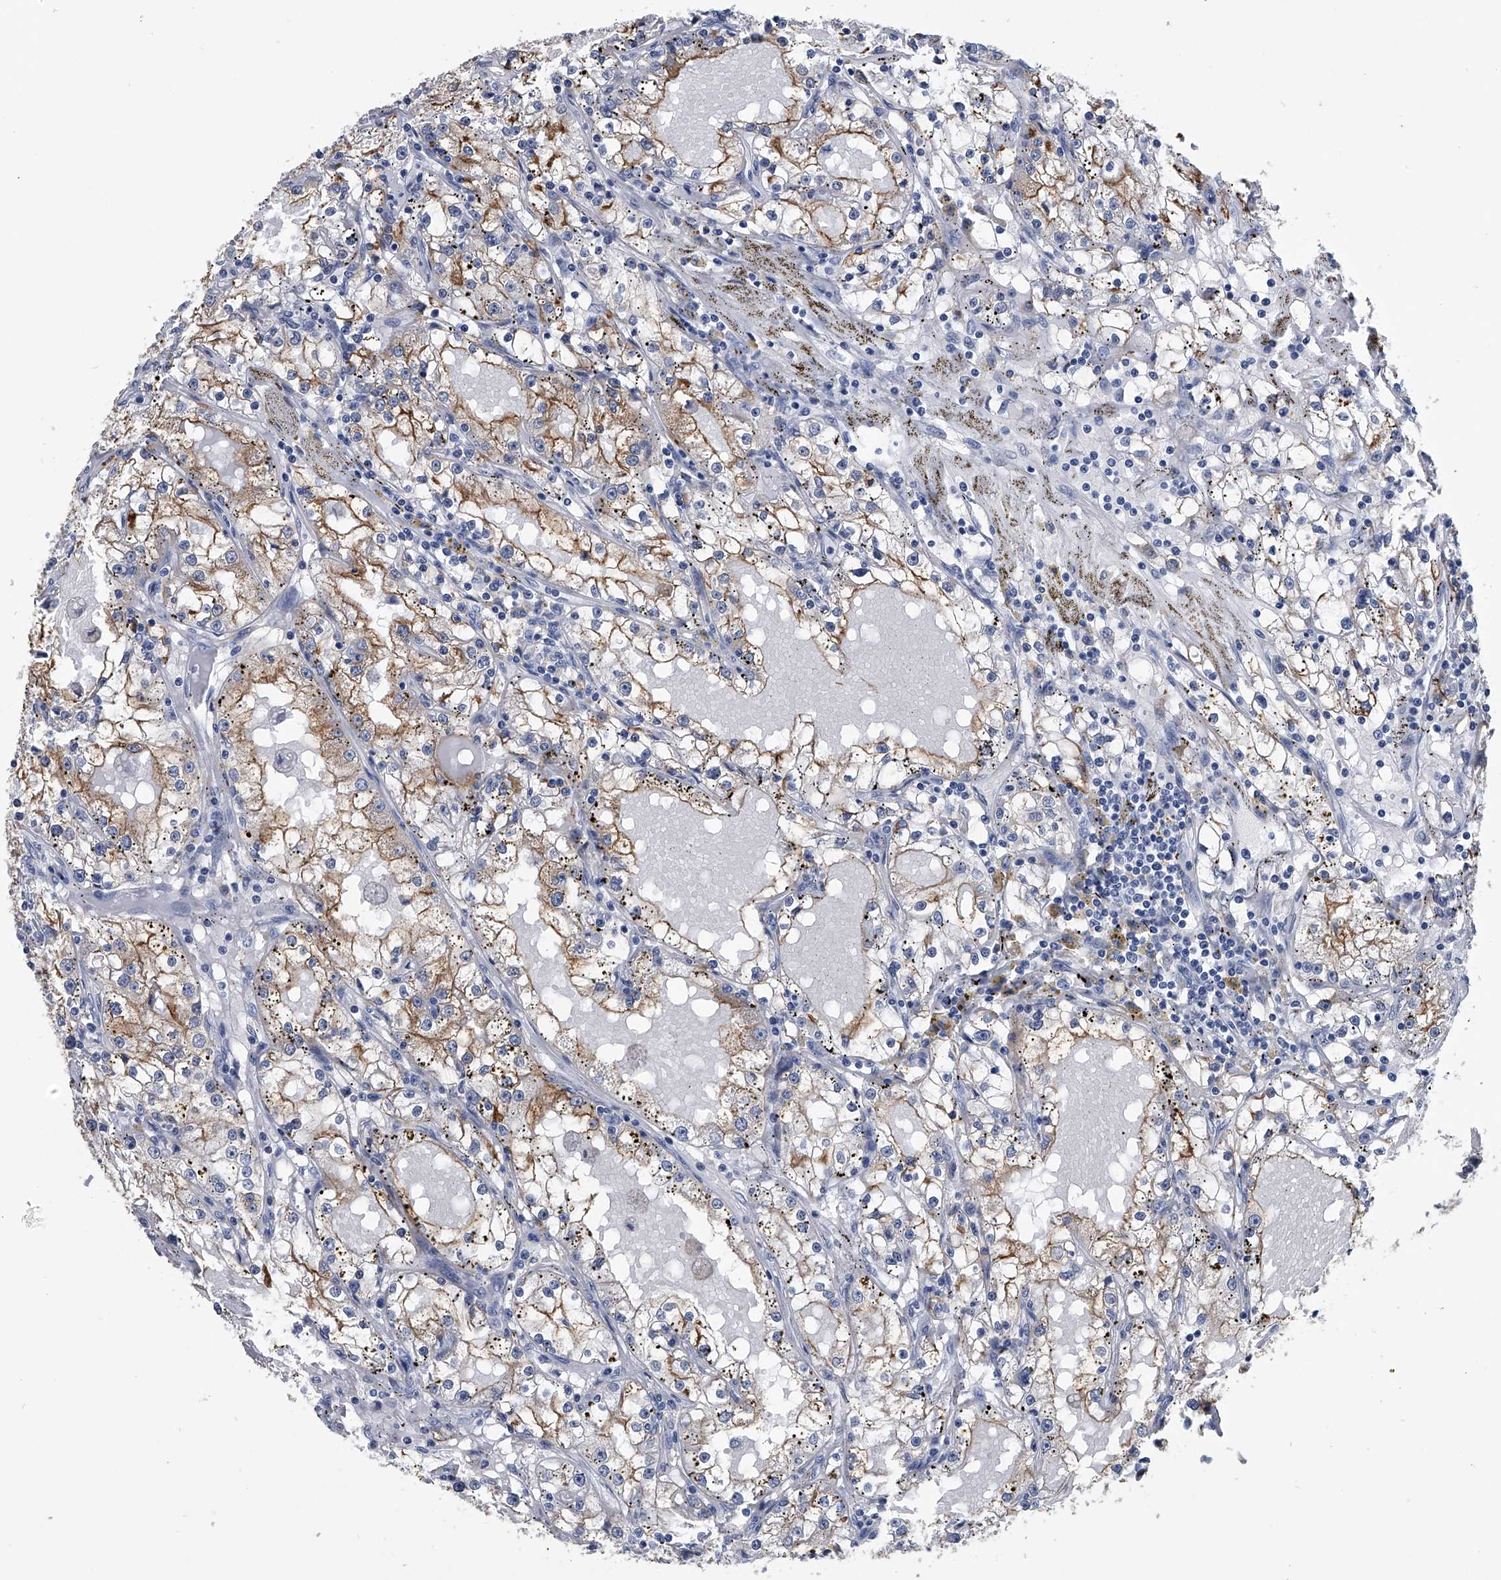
{"staining": {"intensity": "moderate", "quantity": ">75%", "location": "cytoplasmic/membranous"}, "tissue": "renal cancer", "cell_type": "Tumor cells", "image_type": "cancer", "snomed": [{"axis": "morphology", "description": "Adenocarcinoma, NOS"}, {"axis": "topography", "description": "Kidney"}], "caption": "Adenocarcinoma (renal) was stained to show a protein in brown. There is medium levels of moderate cytoplasmic/membranous positivity in about >75% of tumor cells.", "gene": "PDXK", "patient": {"sex": "male", "age": 56}}